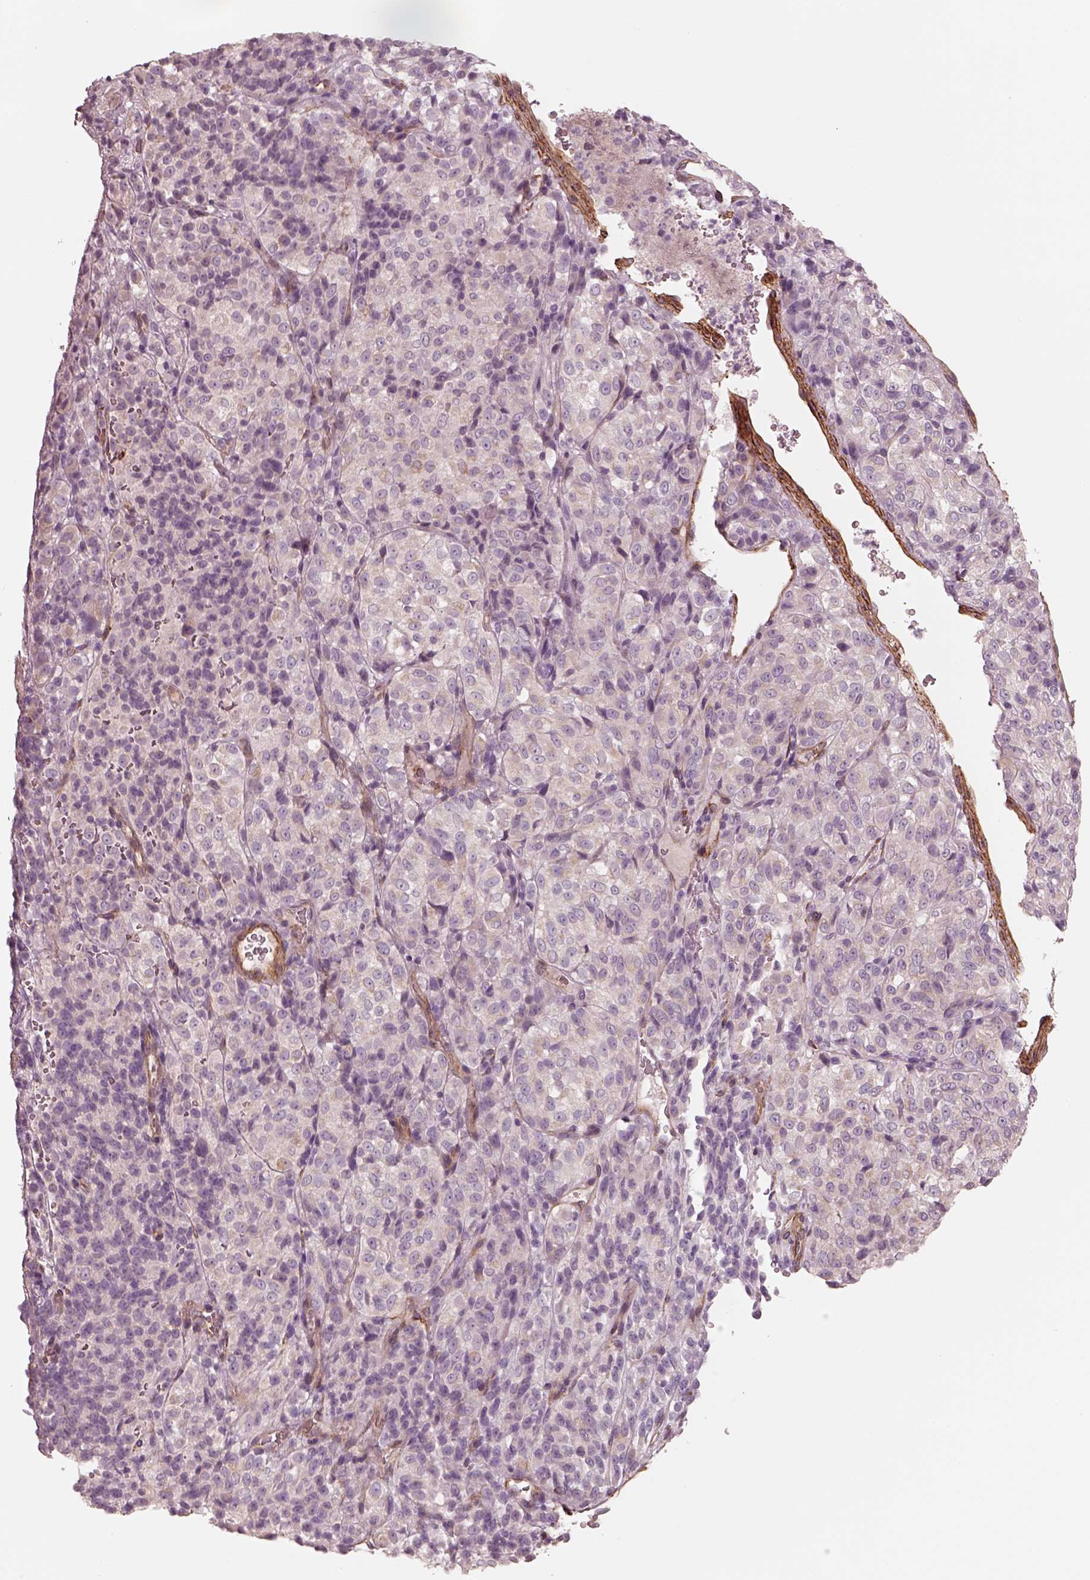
{"staining": {"intensity": "negative", "quantity": "none", "location": "none"}, "tissue": "melanoma", "cell_type": "Tumor cells", "image_type": "cancer", "snomed": [{"axis": "morphology", "description": "Malignant melanoma, Metastatic site"}, {"axis": "topography", "description": "Brain"}], "caption": "Melanoma stained for a protein using immunohistochemistry shows no positivity tumor cells.", "gene": "CRYM", "patient": {"sex": "female", "age": 56}}